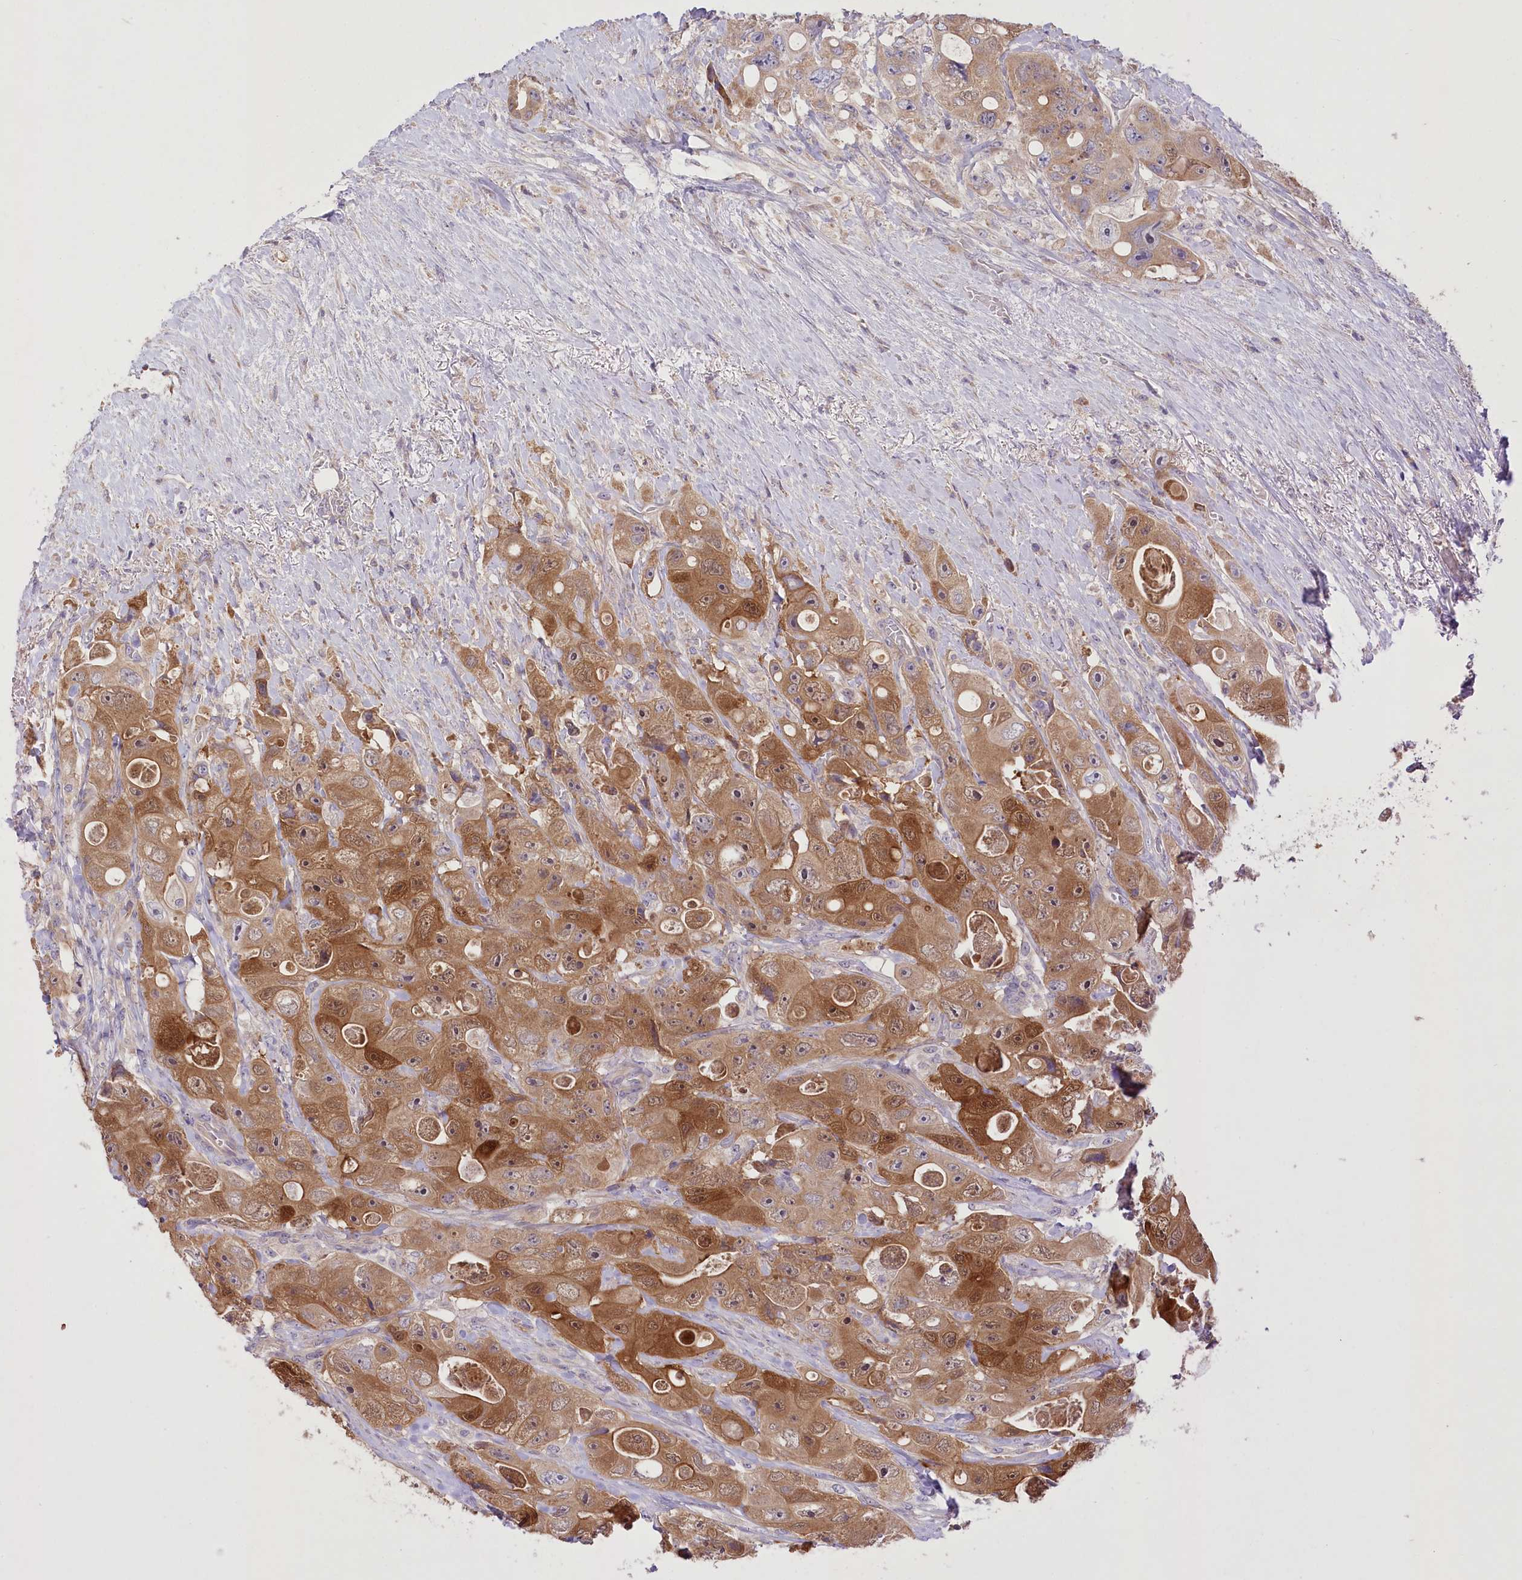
{"staining": {"intensity": "moderate", "quantity": ">75%", "location": "cytoplasmic/membranous"}, "tissue": "colorectal cancer", "cell_type": "Tumor cells", "image_type": "cancer", "snomed": [{"axis": "morphology", "description": "Adenocarcinoma, NOS"}, {"axis": "topography", "description": "Colon"}], "caption": "Colorectal adenocarcinoma stained with DAB (3,3'-diaminobenzidine) immunohistochemistry reveals medium levels of moderate cytoplasmic/membranous expression in approximately >75% of tumor cells.", "gene": "PBLD", "patient": {"sex": "female", "age": 46}}